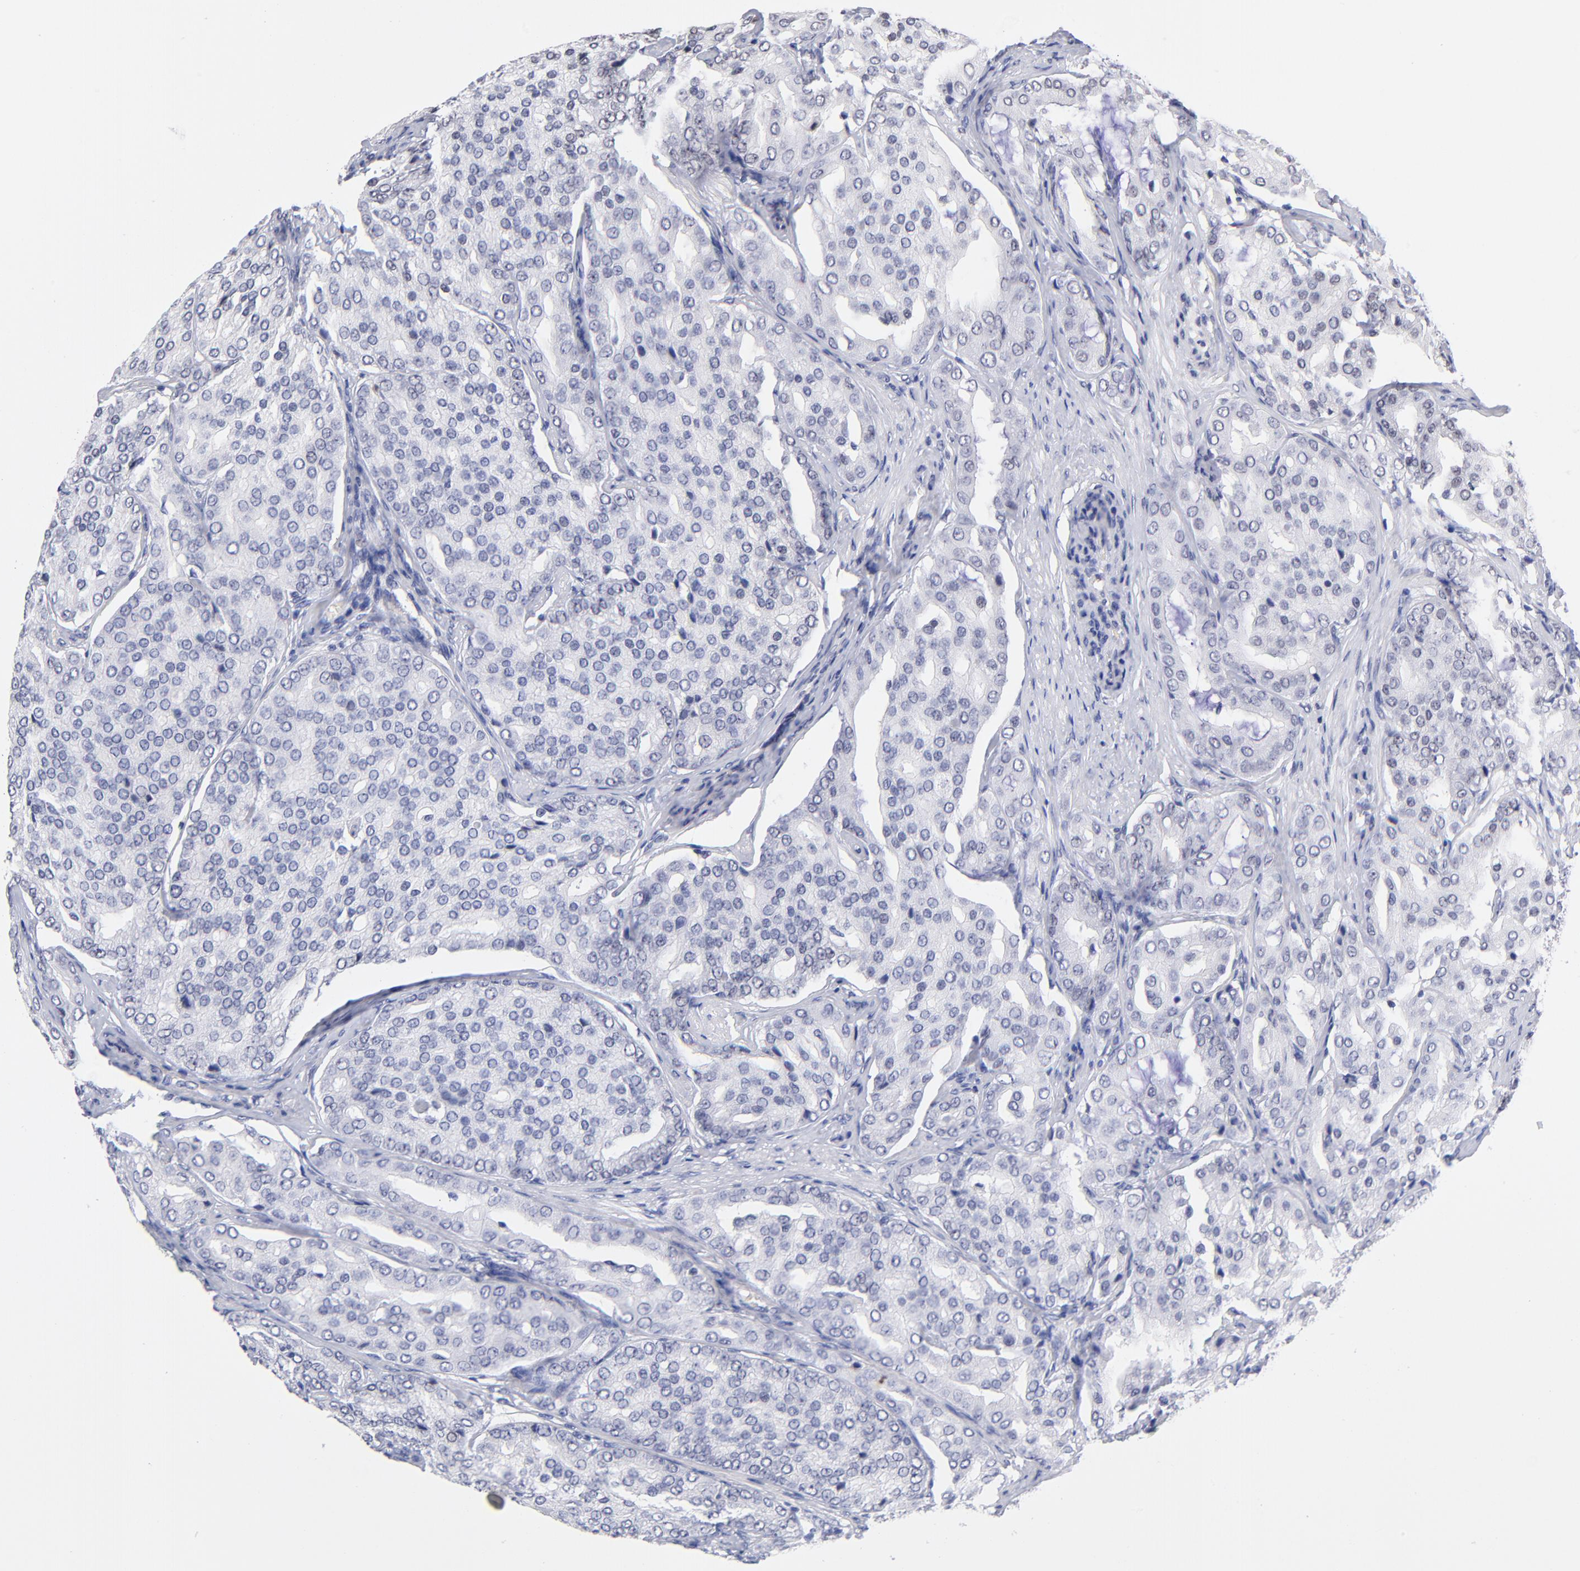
{"staining": {"intensity": "negative", "quantity": "none", "location": "none"}, "tissue": "prostate cancer", "cell_type": "Tumor cells", "image_type": "cancer", "snomed": [{"axis": "morphology", "description": "Adenocarcinoma, High grade"}, {"axis": "topography", "description": "Prostate"}], "caption": "Immunohistochemistry histopathology image of neoplastic tissue: adenocarcinoma (high-grade) (prostate) stained with DAB (3,3'-diaminobenzidine) exhibits no significant protein expression in tumor cells. (DAB immunohistochemistry (IHC) visualized using brightfield microscopy, high magnification).", "gene": "ZNF74", "patient": {"sex": "male", "age": 64}}